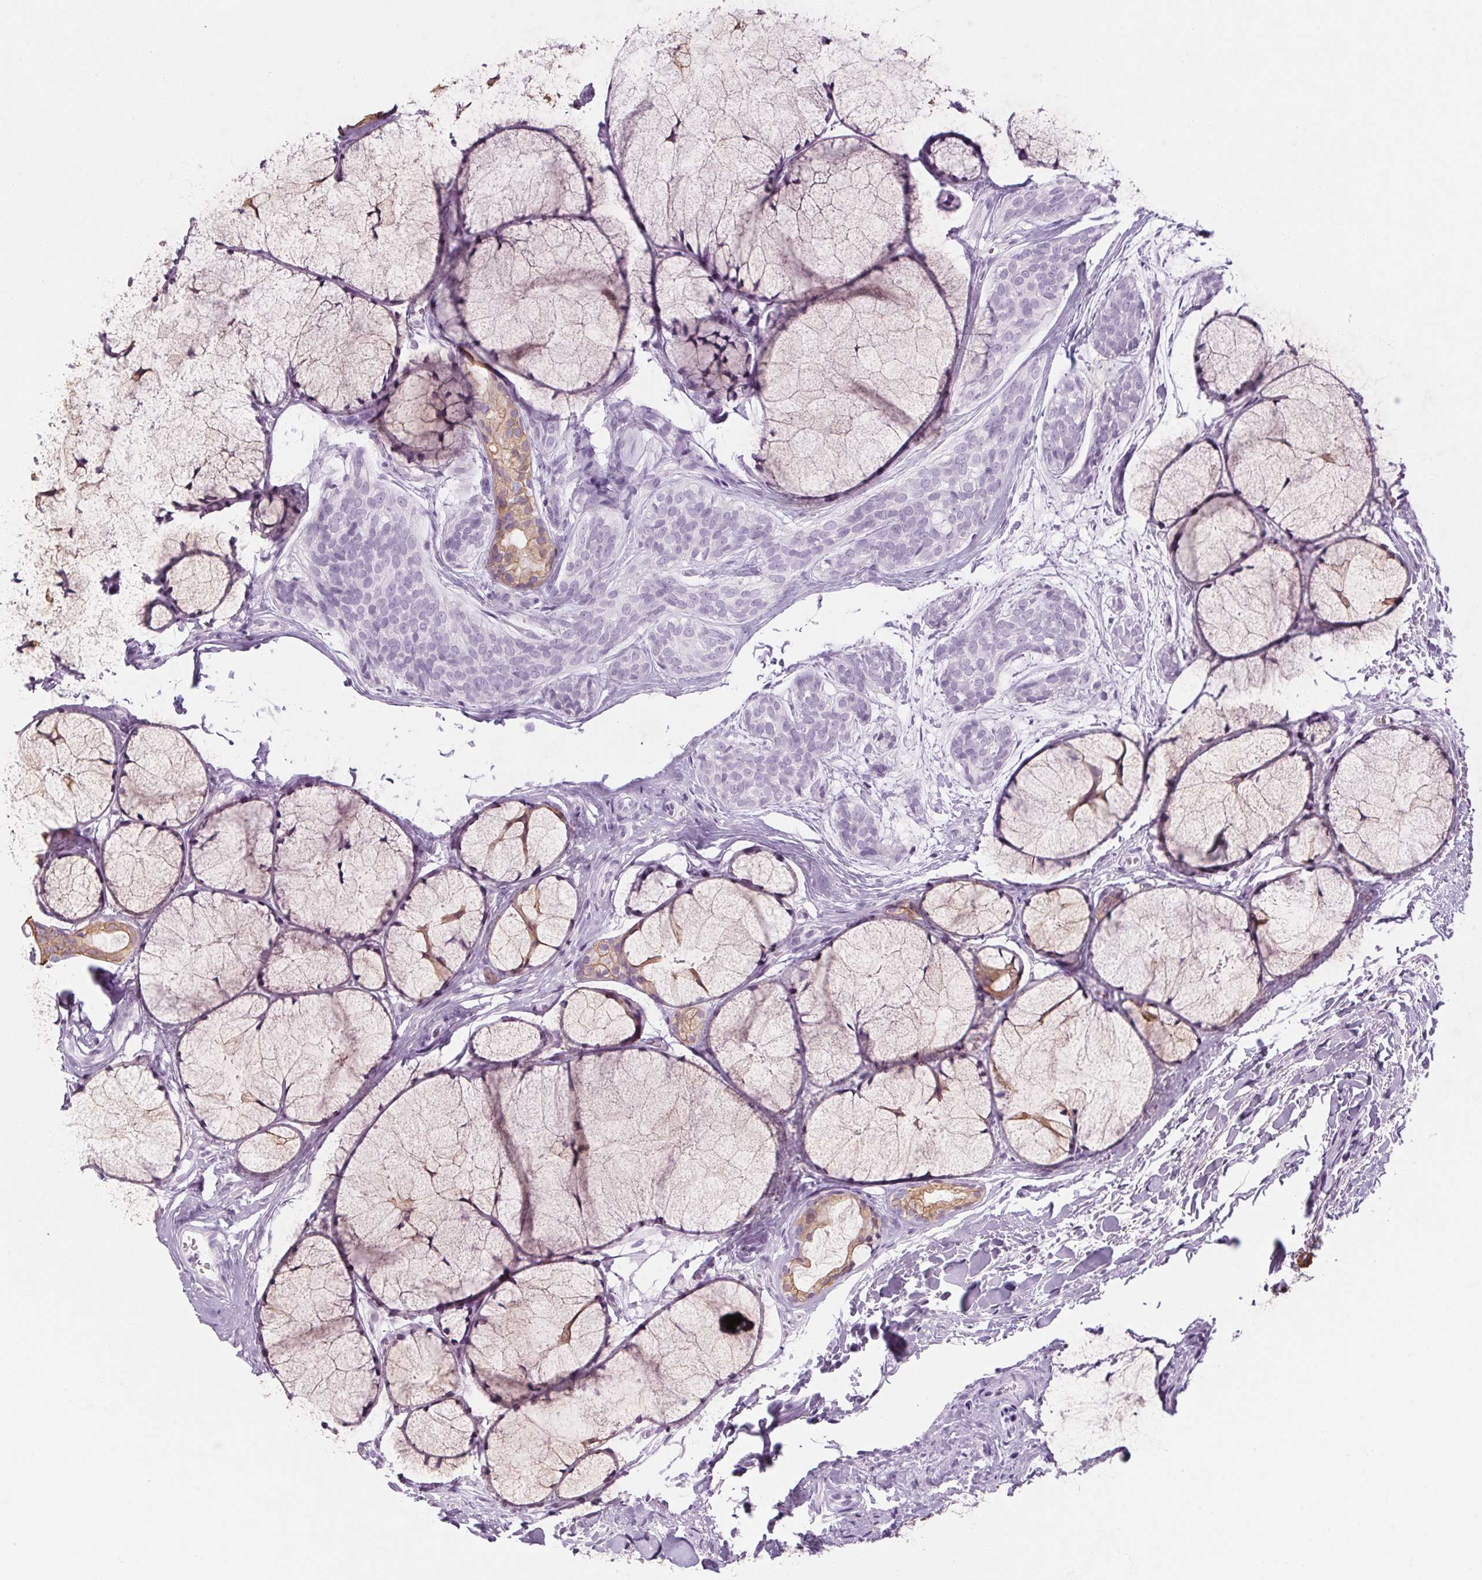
{"staining": {"intensity": "moderate", "quantity": "<25%", "location": "cytoplasmic/membranous"}, "tissue": "head and neck cancer", "cell_type": "Tumor cells", "image_type": "cancer", "snomed": [{"axis": "morphology", "description": "Adenocarcinoma, NOS"}, {"axis": "topography", "description": "Head-Neck"}], "caption": "Immunohistochemical staining of human head and neck cancer (adenocarcinoma) exhibits low levels of moderate cytoplasmic/membranous protein staining in about <25% of tumor cells.", "gene": "RPTN", "patient": {"sex": "male", "age": 66}}